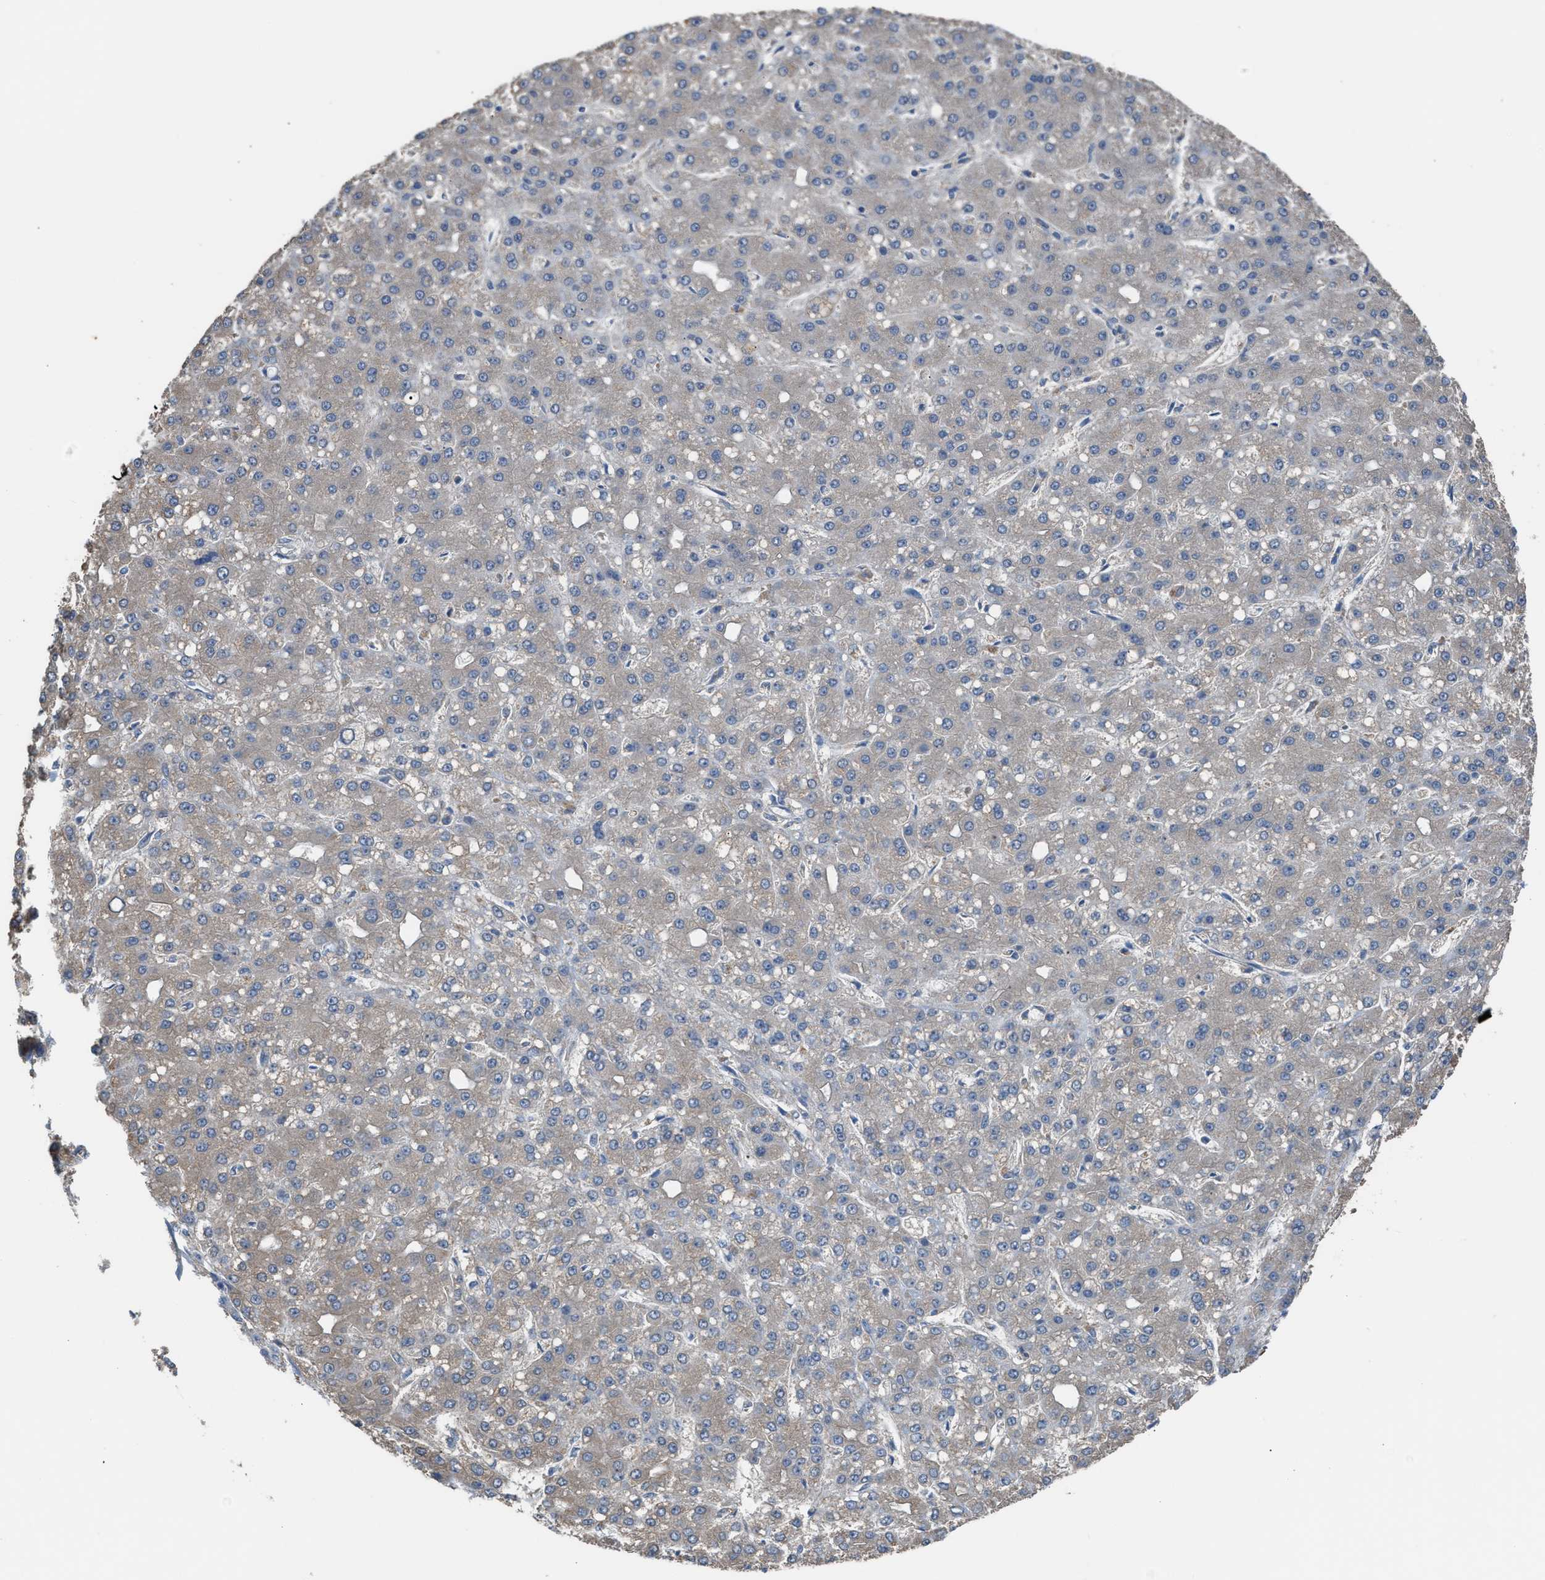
{"staining": {"intensity": "negative", "quantity": "none", "location": "none"}, "tissue": "liver cancer", "cell_type": "Tumor cells", "image_type": "cancer", "snomed": [{"axis": "morphology", "description": "Carcinoma, Hepatocellular, NOS"}, {"axis": "topography", "description": "Liver"}], "caption": "There is no significant staining in tumor cells of liver cancer.", "gene": "NQO2", "patient": {"sex": "male", "age": 67}}